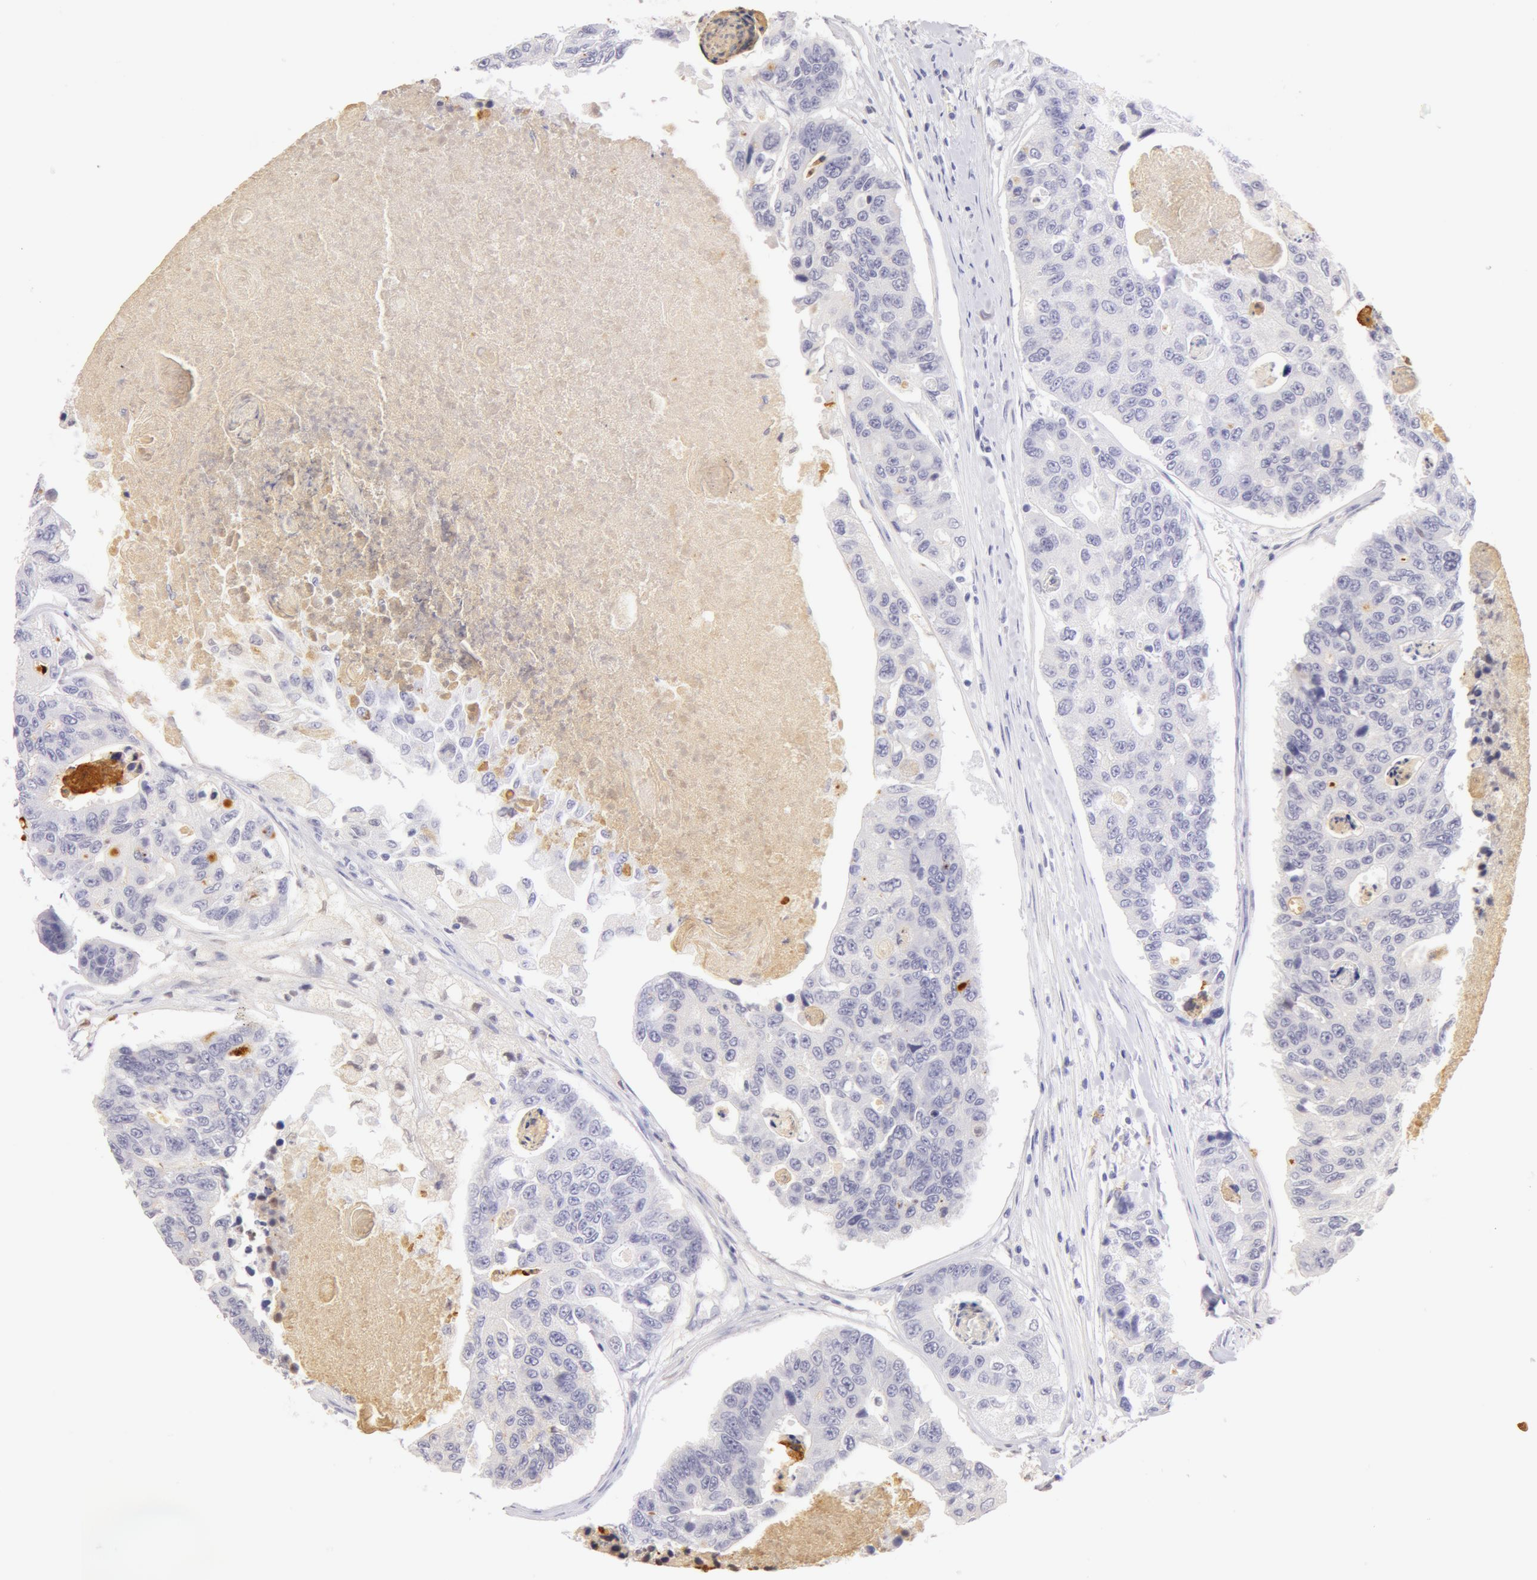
{"staining": {"intensity": "negative", "quantity": "none", "location": "none"}, "tissue": "colorectal cancer", "cell_type": "Tumor cells", "image_type": "cancer", "snomed": [{"axis": "morphology", "description": "Adenocarcinoma, NOS"}, {"axis": "topography", "description": "Colon"}], "caption": "A histopathology image of human colorectal cancer (adenocarcinoma) is negative for staining in tumor cells. Nuclei are stained in blue.", "gene": "AHSG", "patient": {"sex": "female", "age": 86}}